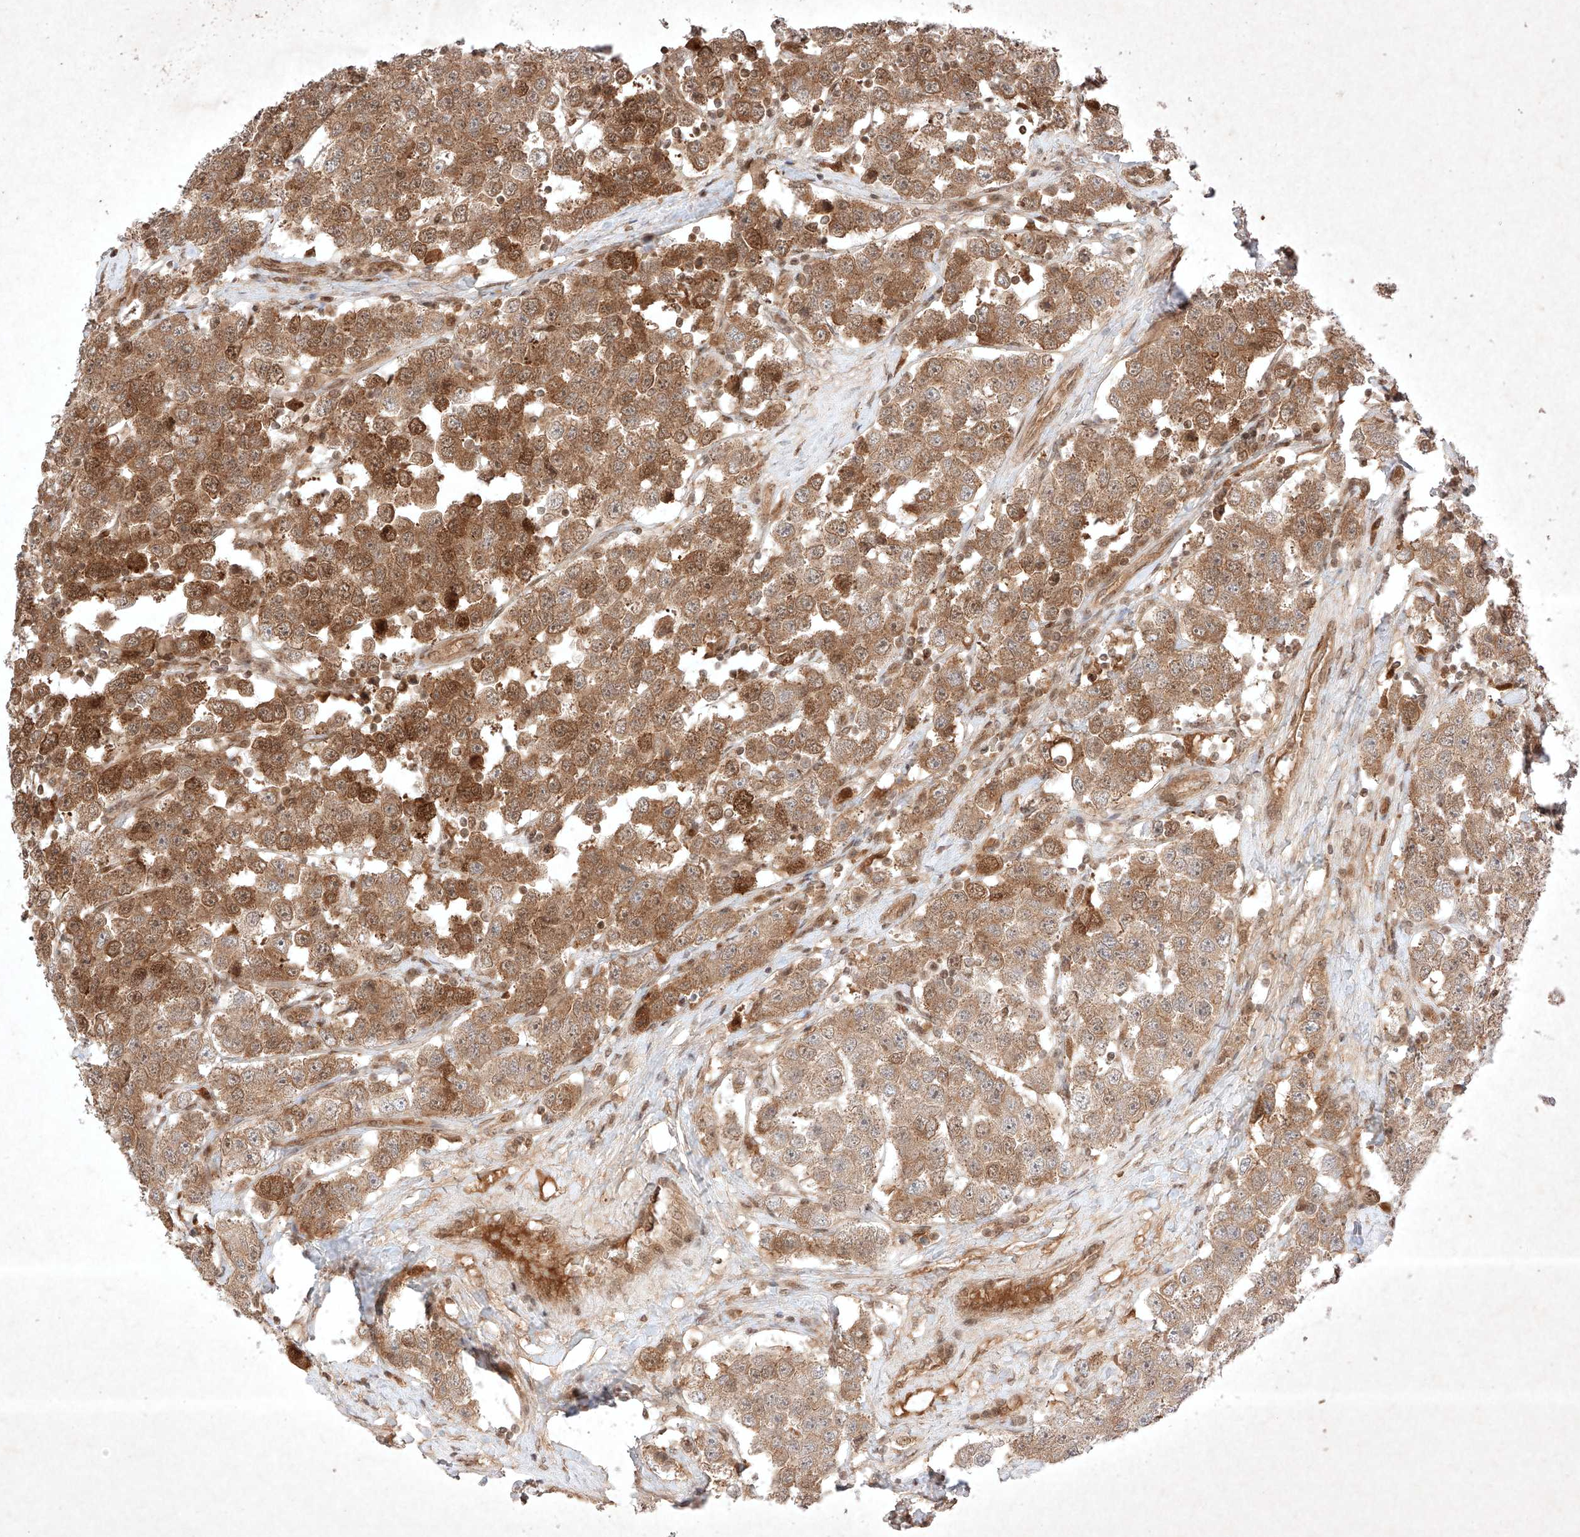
{"staining": {"intensity": "moderate", "quantity": ">75%", "location": "cytoplasmic/membranous,nuclear"}, "tissue": "testis cancer", "cell_type": "Tumor cells", "image_type": "cancer", "snomed": [{"axis": "morphology", "description": "Seminoma, NOS"}, {"axis": "topography", "description": "Testis"}], "caption": "Immunohistochemical staining of human testis seminoma displays medium levels of moderate cytoplasmic/membranous and nuclear protein staining in approximately >75% of tumor cells.", "gene": "RNF31", "patient": {"sex": "male", "age": 28}}